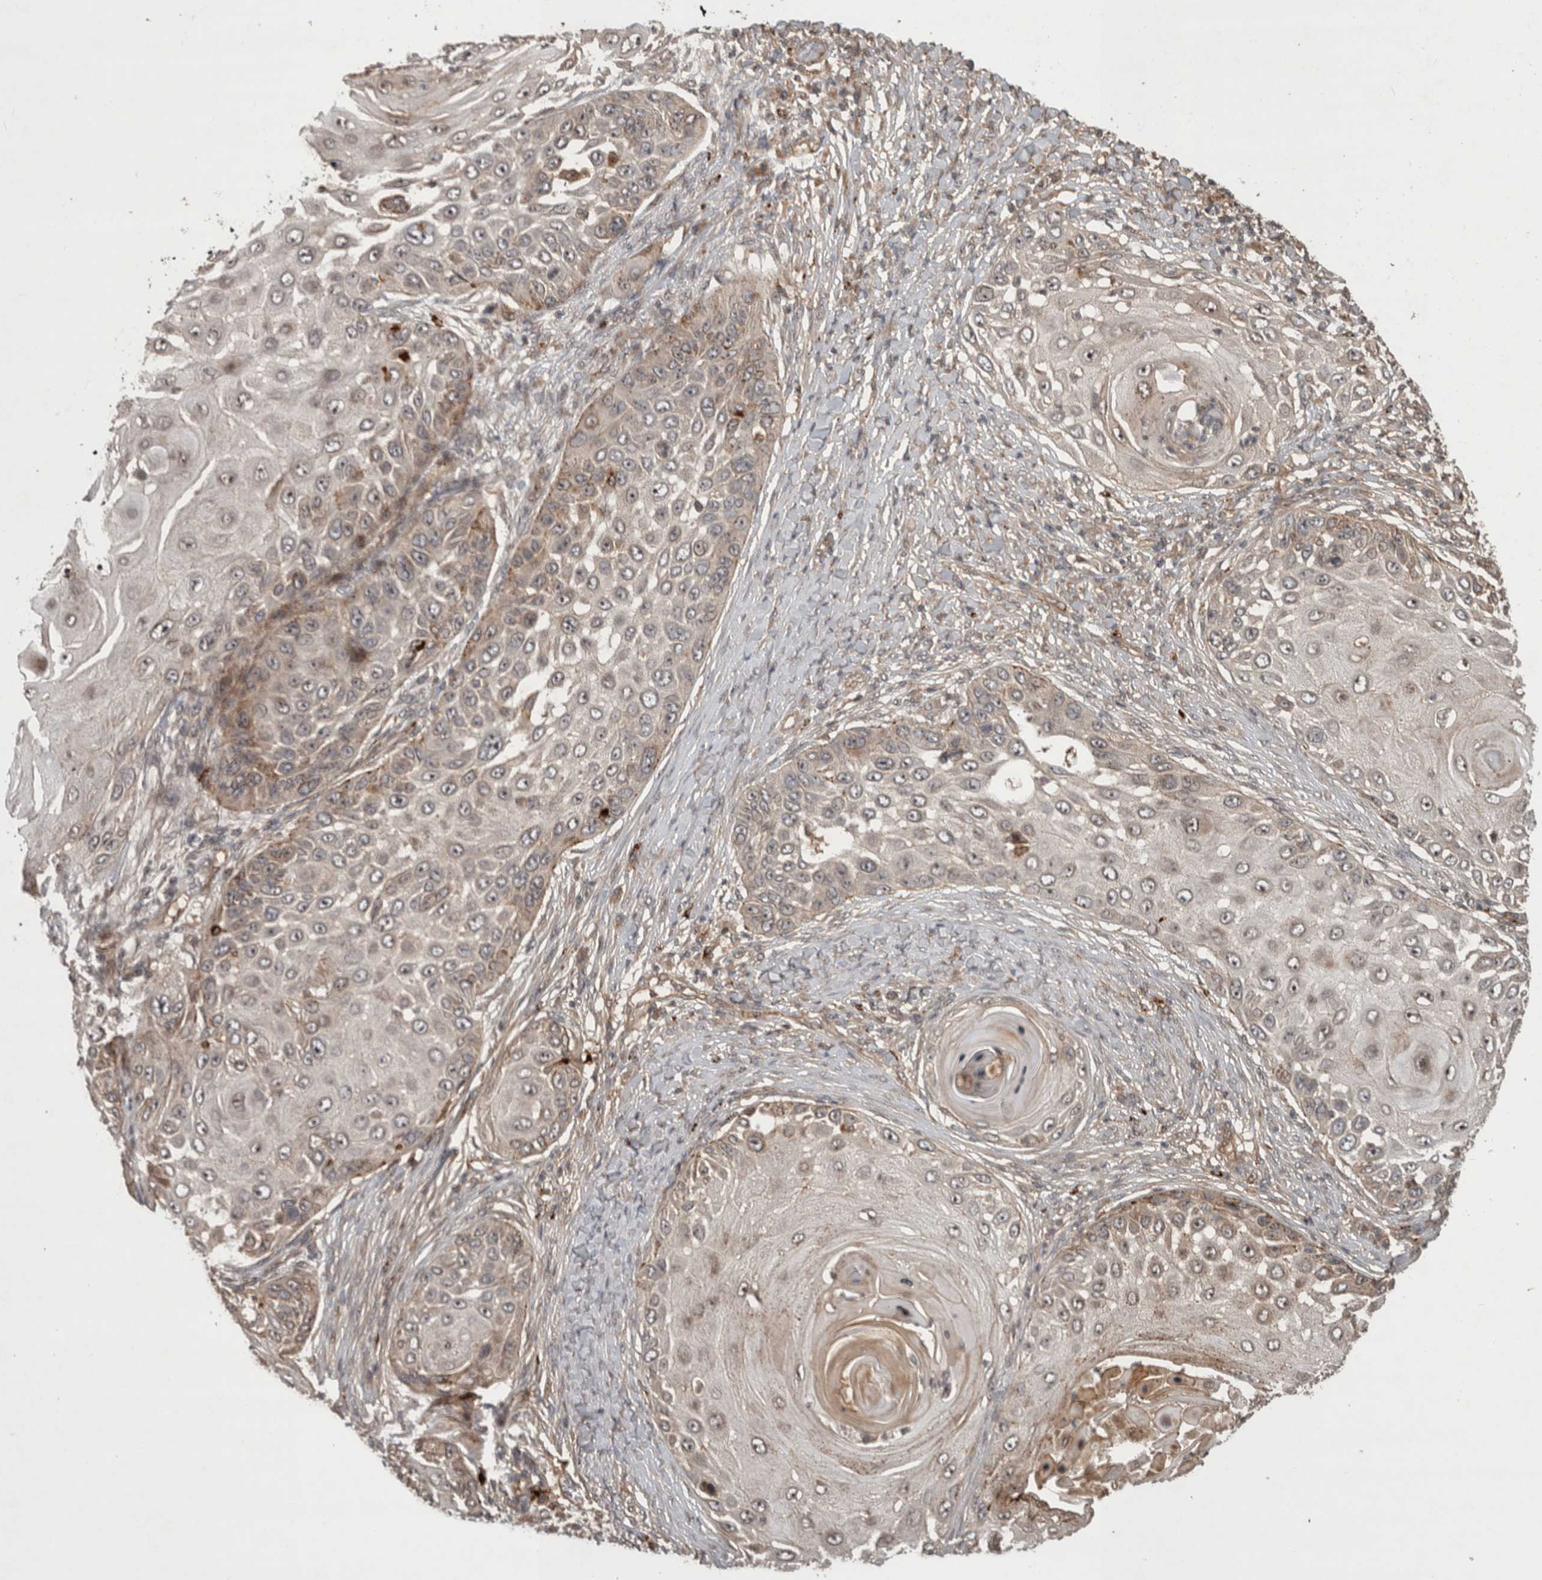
{"staining": {"intensity": "moderate", "quantity": "<25%", "location": "cytoplasmic/membranous"}, "tissue": "skin cancer", "cell_type": "Tumor cells", "image_type": "cancer", "snomed": [{"axis": "morphology", "description": "Squamous cell carcinoma, NOS"}, {"axis": "topography", "description": "Skin"}], "caption": "Protein expression analysis of human skin cancer reveals moderate cytoplasmic/membranous expression in approximately <25% of tumor cells. (Brightfield microscopy of DAB IHC at high magnification).", "gene": "PITPNC1", "patient": {"sex": "female", "age": 44}}